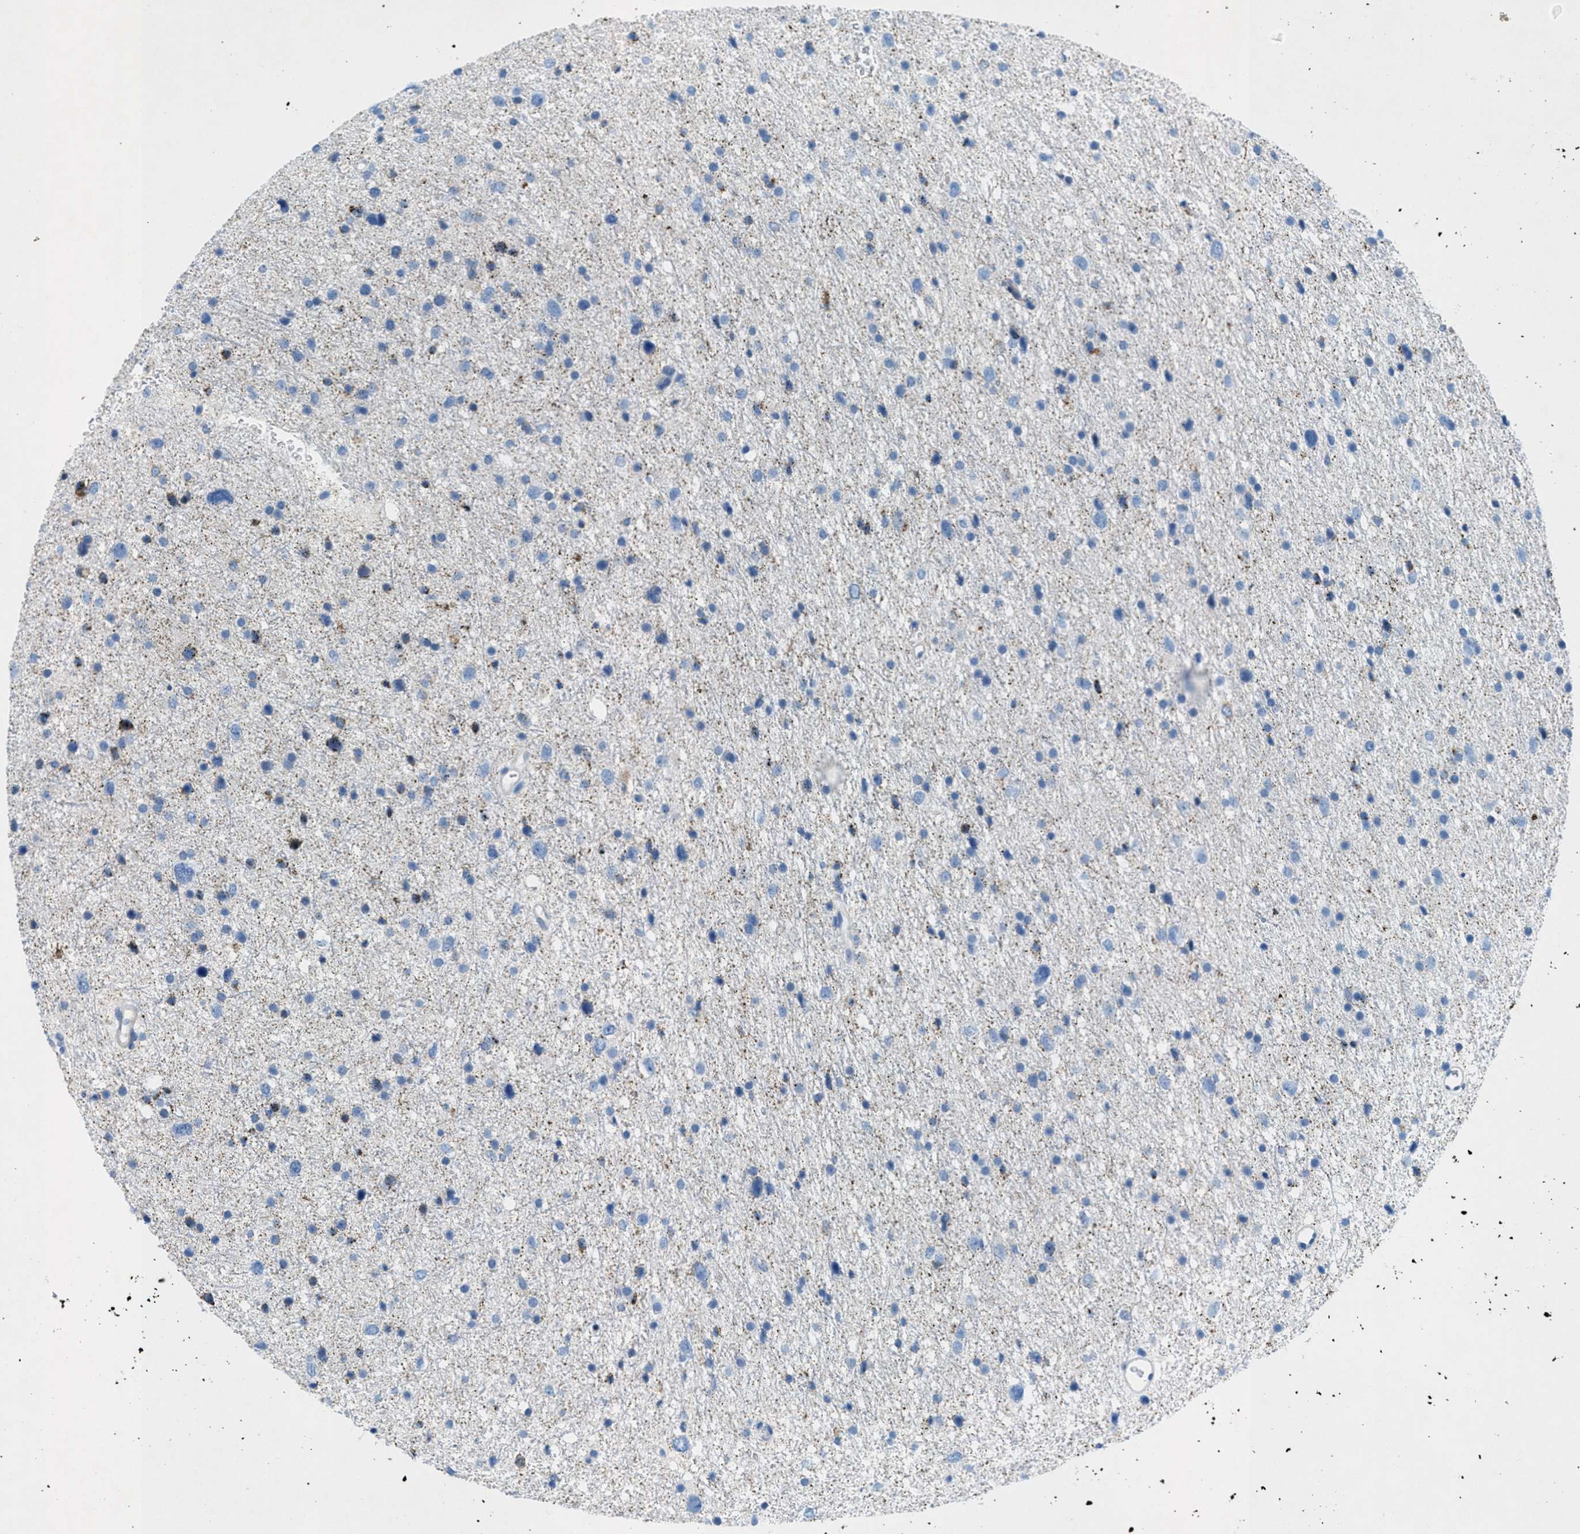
{"staining": {"intensity": "negative", "quantity": "none", "location": "none"}, "tissue": "glioma", "cell_type": "Tumor cells", "image_type": "cancer", "snomed": [{"axis": "morphology", "description": "Glioma, malignant, Low grade"}, {"axis": "topography", "description": "Brain"}], "caption": "A micrograph of human malignant glioma (low-grade) is negative for staining in tumor cells.", "gene": "GALNT17", "patient": {"sex": "female", "age": 37}}